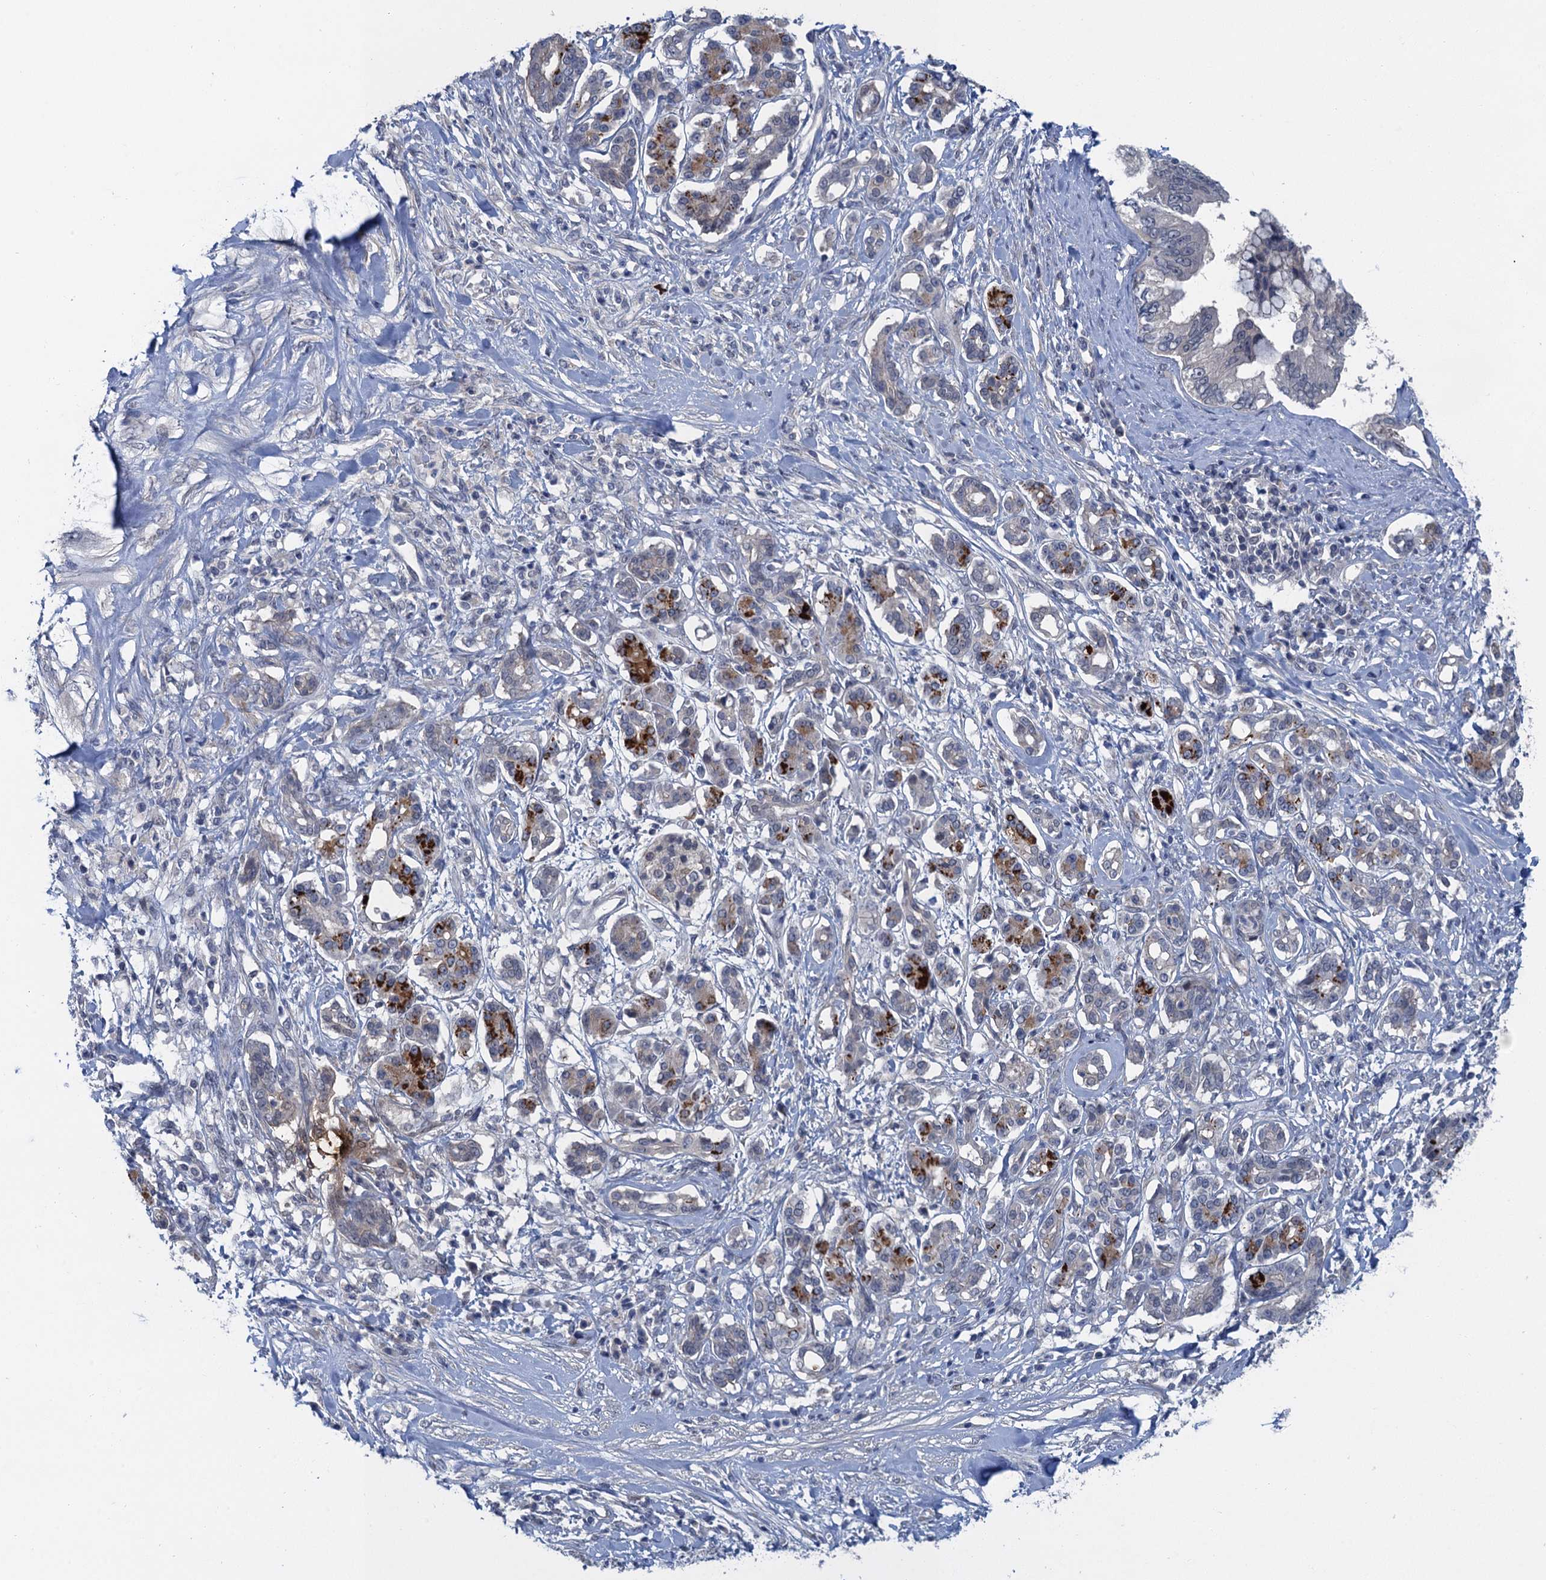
{"staining": {"intensity": "negative", "quantity": "none", "location": "none"}, "tissue": "pancreatic cancer", "cell_type": "Tumor cells", "image_type": "cancer", "snomed": [{"axis": "morphology", "description": "Adenocarcinoma, NOS"}, {"axis": "topography", "description": "Pancreas"}], "caption": "The immunohistochemistry (IHC) histopathology image has no significant positivity in tumor cells of adenocarcinoma (pancreatic) tissue.", "gene": "MRFAP1", "patient": {"sex": "female", "age": 56}}